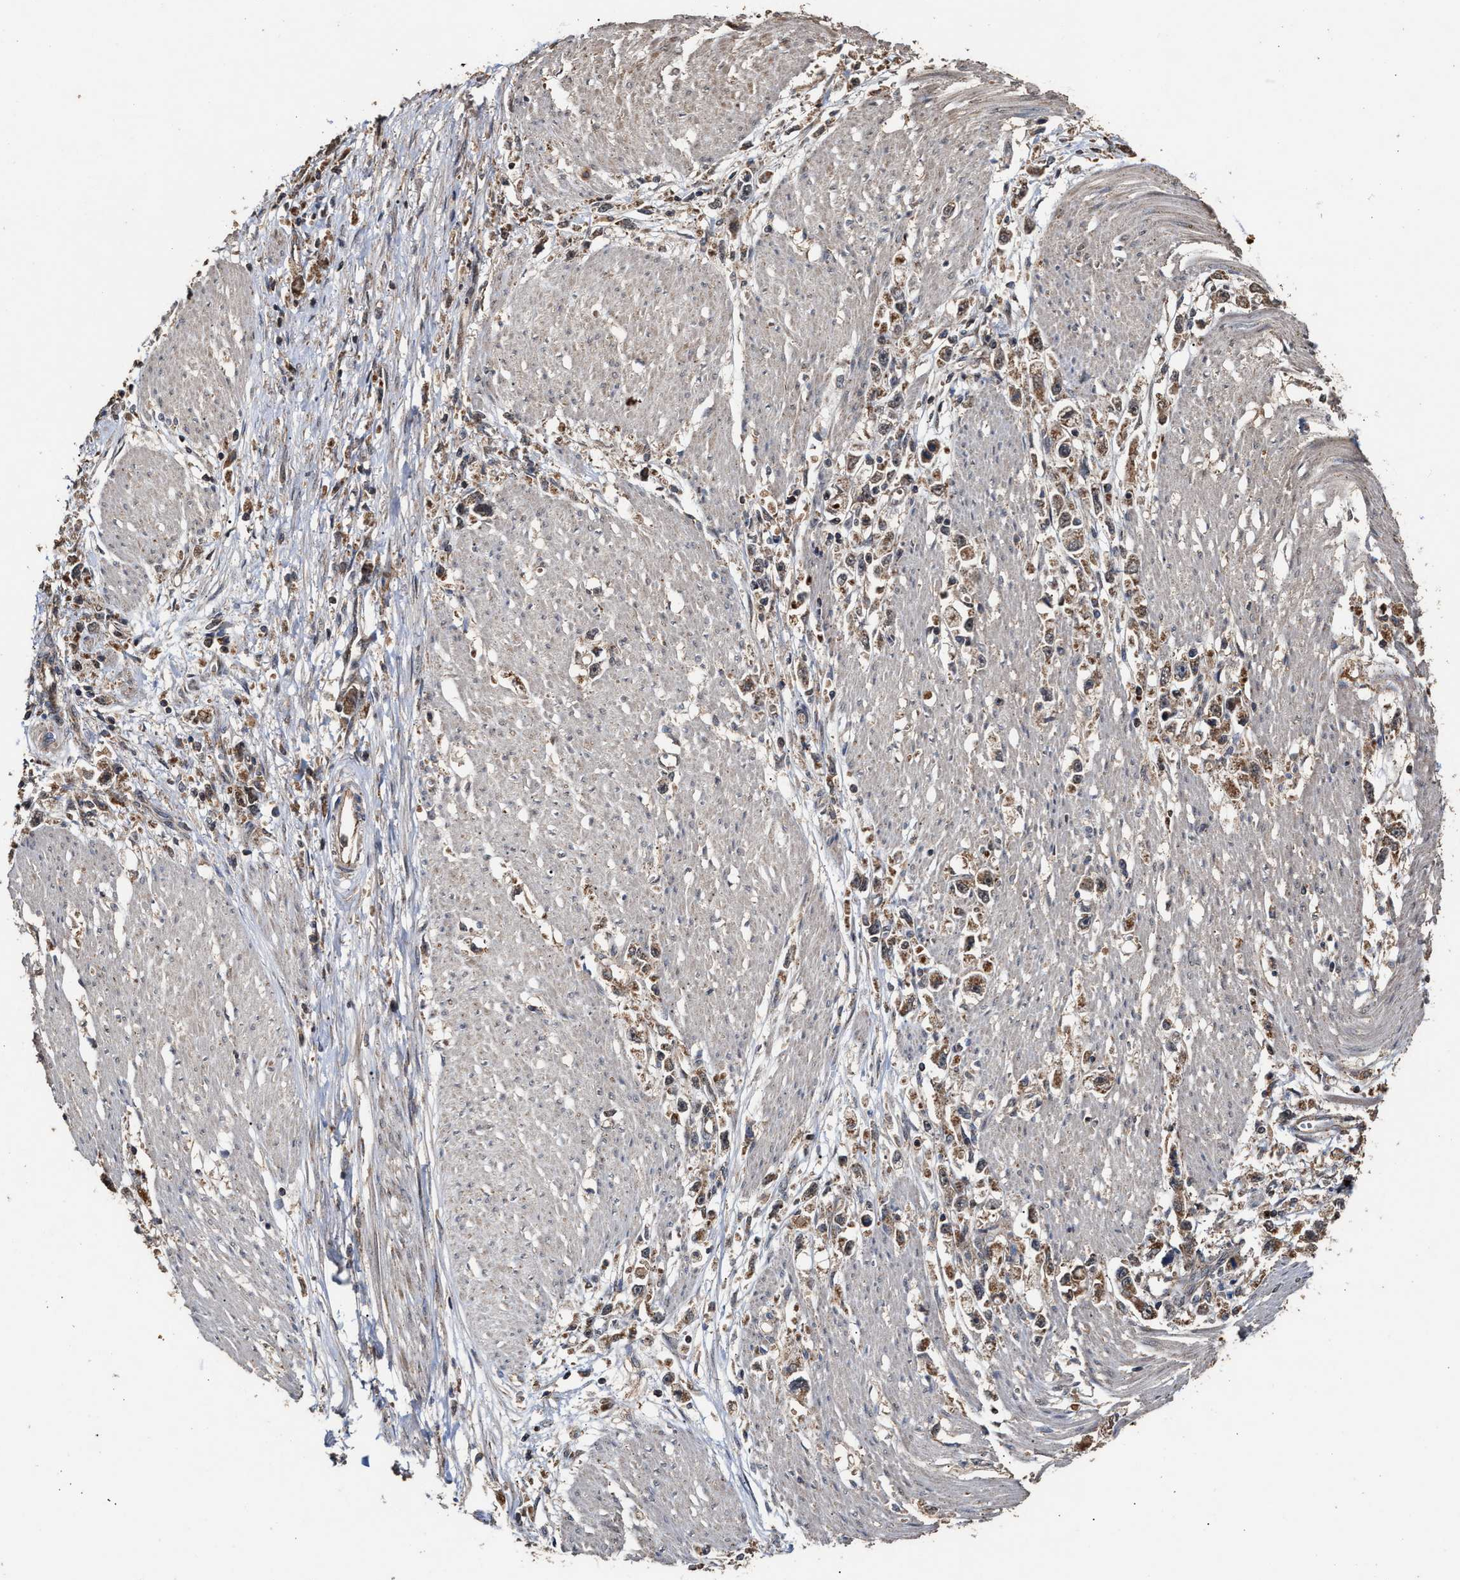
{"staining": {"intensity": "weak", "quantity": ">75%", "location": "cytoplasmic/membranous,nuclear"}, "tissue": "stomach cancer", "cell_type": "Tumor cells", "image_type": "cancer", "snomed": [{"axis": "morphology", "description": "Adenocarcinoma, NOS"}, {"axis": "topography", "description": "Stomach"}], "caption": "Brown immunohistochemical staining in human stomach cancer demonstrates weak cytoplasmic/membranous and nuclear staining in approximately >75% of tumor cells.", "gene": "ZNHIT6", "patient": {"sex": "female", "age": 59}}